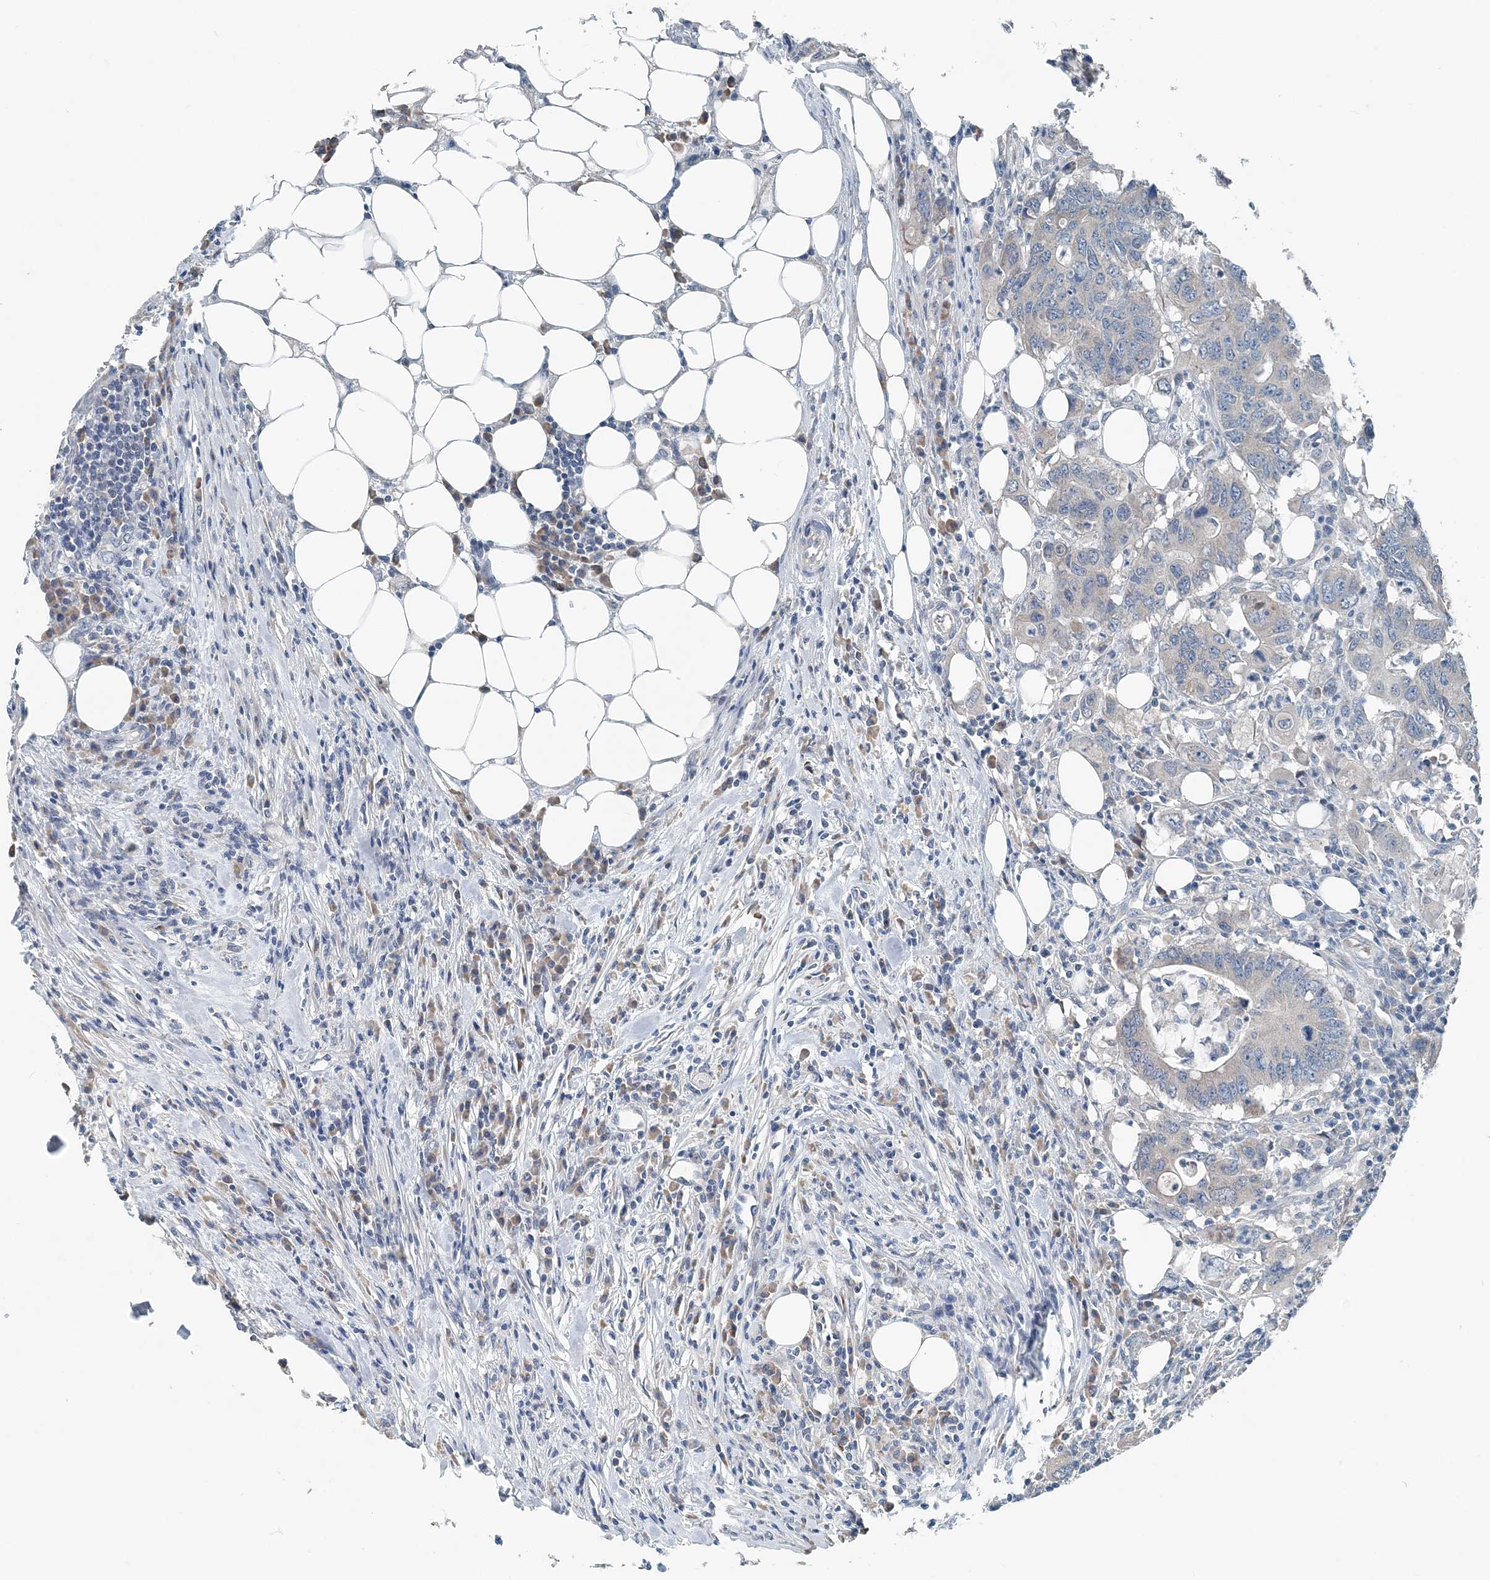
{"staining": {"intensity": "negative", "quantity": "none", "location": "none"}, "tissue": "colorectal cancer", "cell_type": "Tumor cells", "image_type": "cancer", "snomed": [{"axis": "morphology", "description": "Adenocarcinoma, NOS"}, {"axis": "topography", "description": "Colon"}], "caption": "Human colorectal cancer (adenocarcinoma) stained for a protein using IHC shows no expression in tumor cells.", "gene": "EEF1A2", "patient": {"sex": "male", "age": 71}}